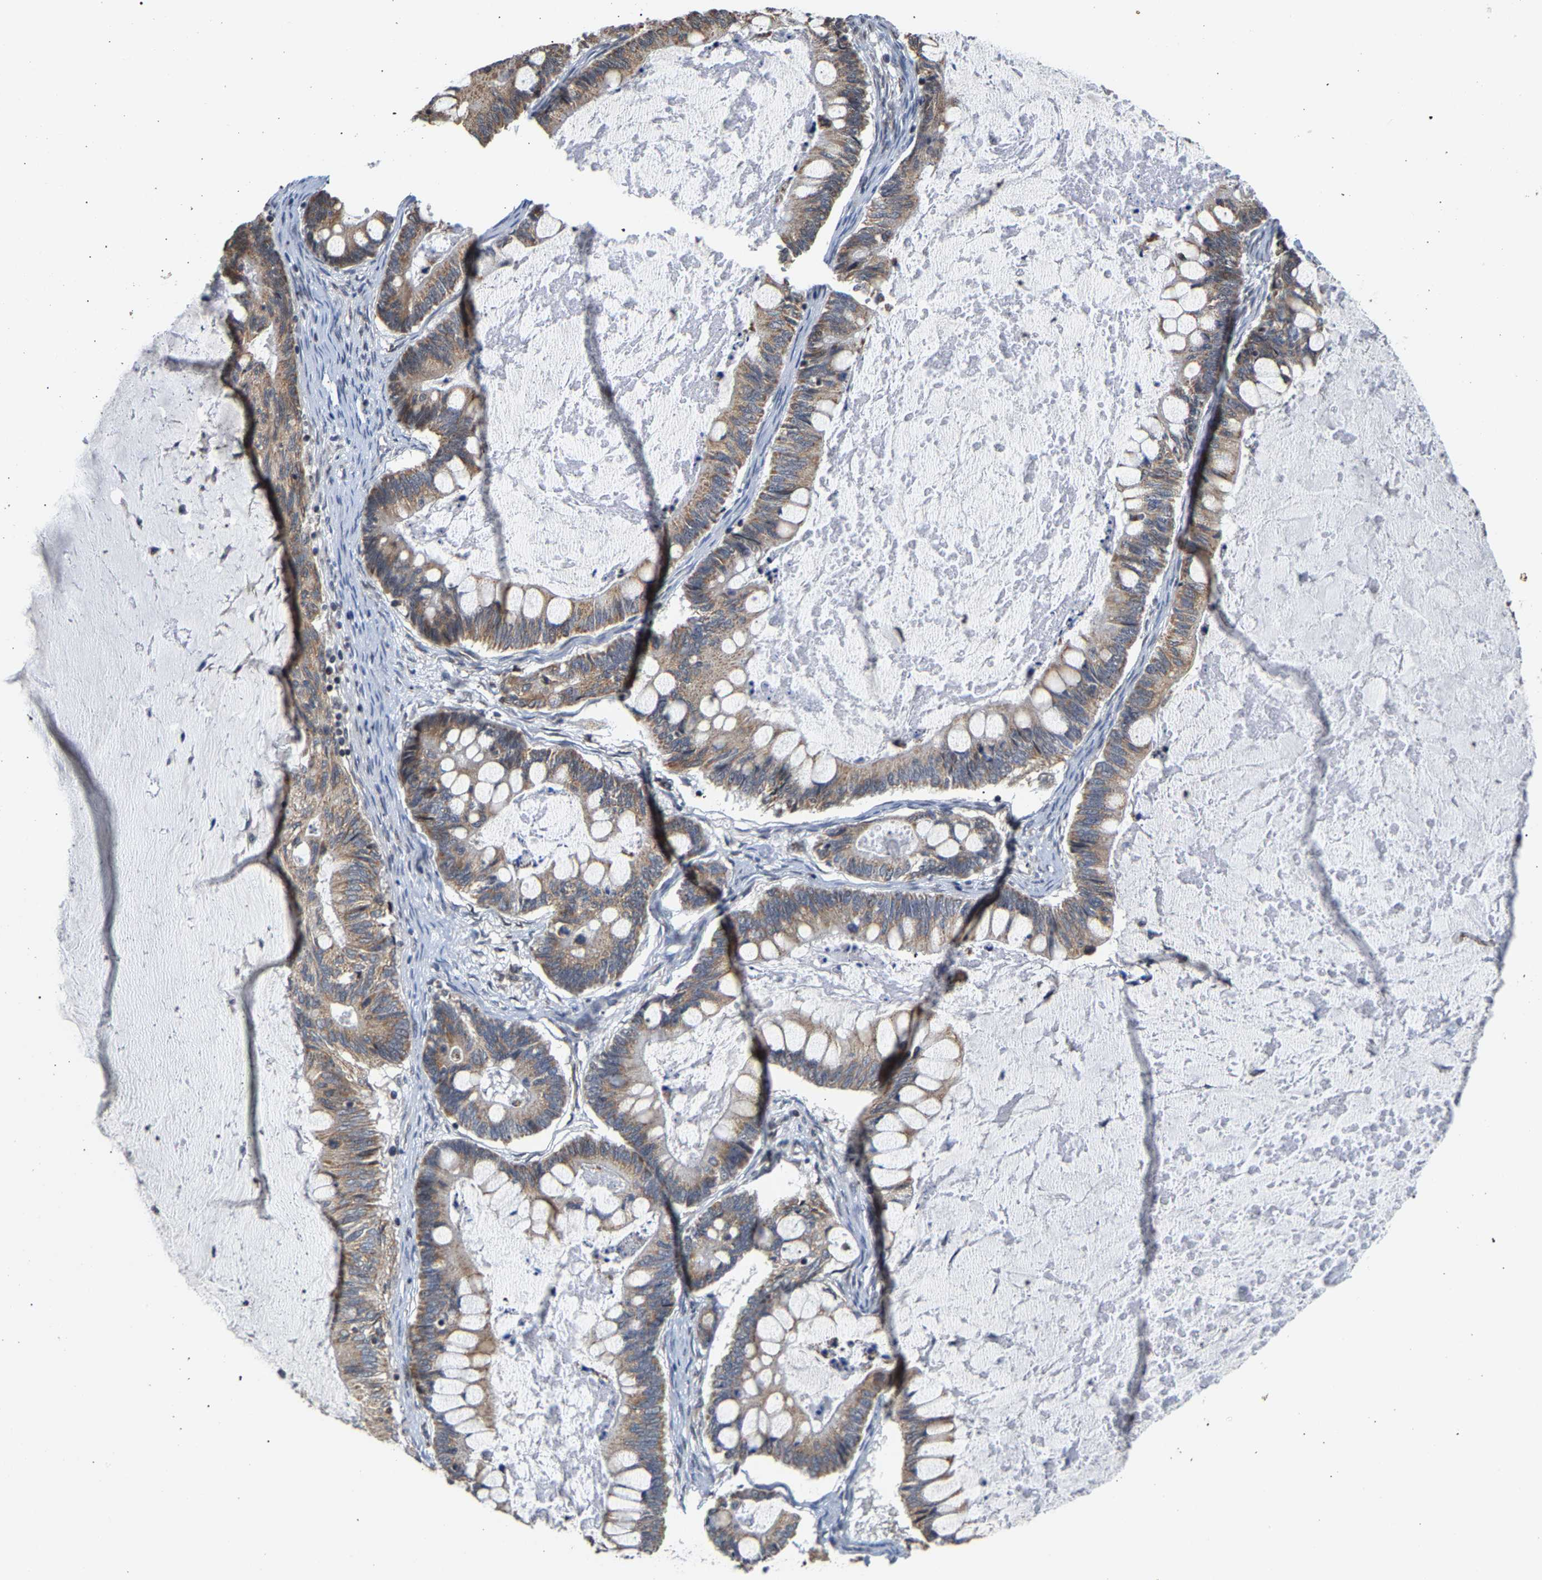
{"staining": {"intensity": "weak", "quantity": ">75%", "location": "cytoplasmic/membranous"}, "tissue": "ovarian cancer", "cell_type": "Tumor cells", "image_type": "cancer", "snomed": [{"axis": "morphology", "description": "Cystadenocarcinoma, mucinous, NOS"}, {"axis": "topography", "description": "Ovary"}], "caption": "A brown stain shows weak cytoplasmic/membranous positivity of a protein in human ovarian cancer (mucinous cystadenocarcinoma) tumor cells.", "gene": "PCNT", "patient": {"sex": "female", "age": 61}}